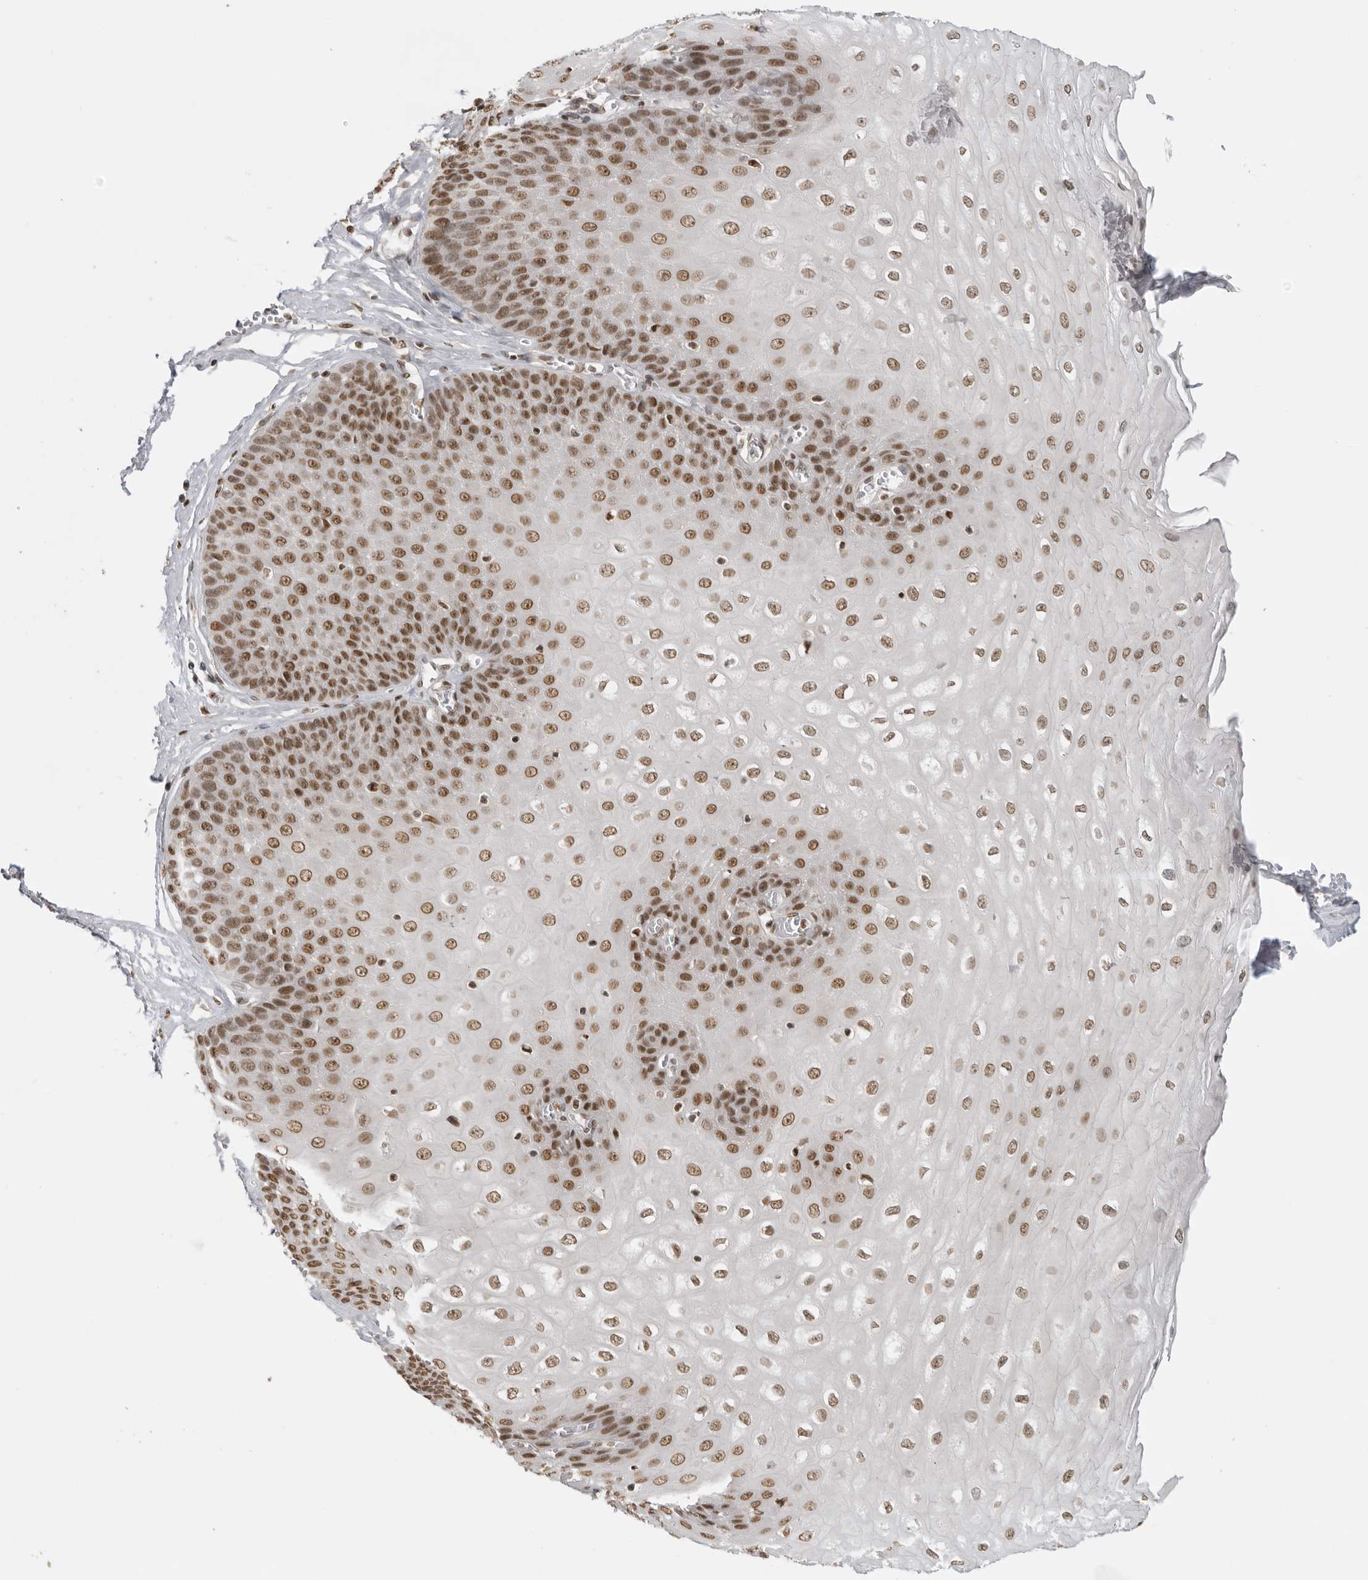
{"staining": {"intensity": "moderate", "quantity": ">75%", "location": "nuclear"}, "tissue": "esophagus", "cell_type": "Squamous epithelial cells", "image_type": "normal", "snomed": [{"axis": "morphology", "description": "Normal tissue, NOS"}, {"axis": "topography", "description": "Esophagus"}], "caption": "This micrograph reveals immunohistochemistry staining of normal esophagus, with medium moderate nuclear positivity in approximately >75% of squamous epithelial cells.", "gene": "RPA2", "patient": {"sex": "male", "age": 60}}